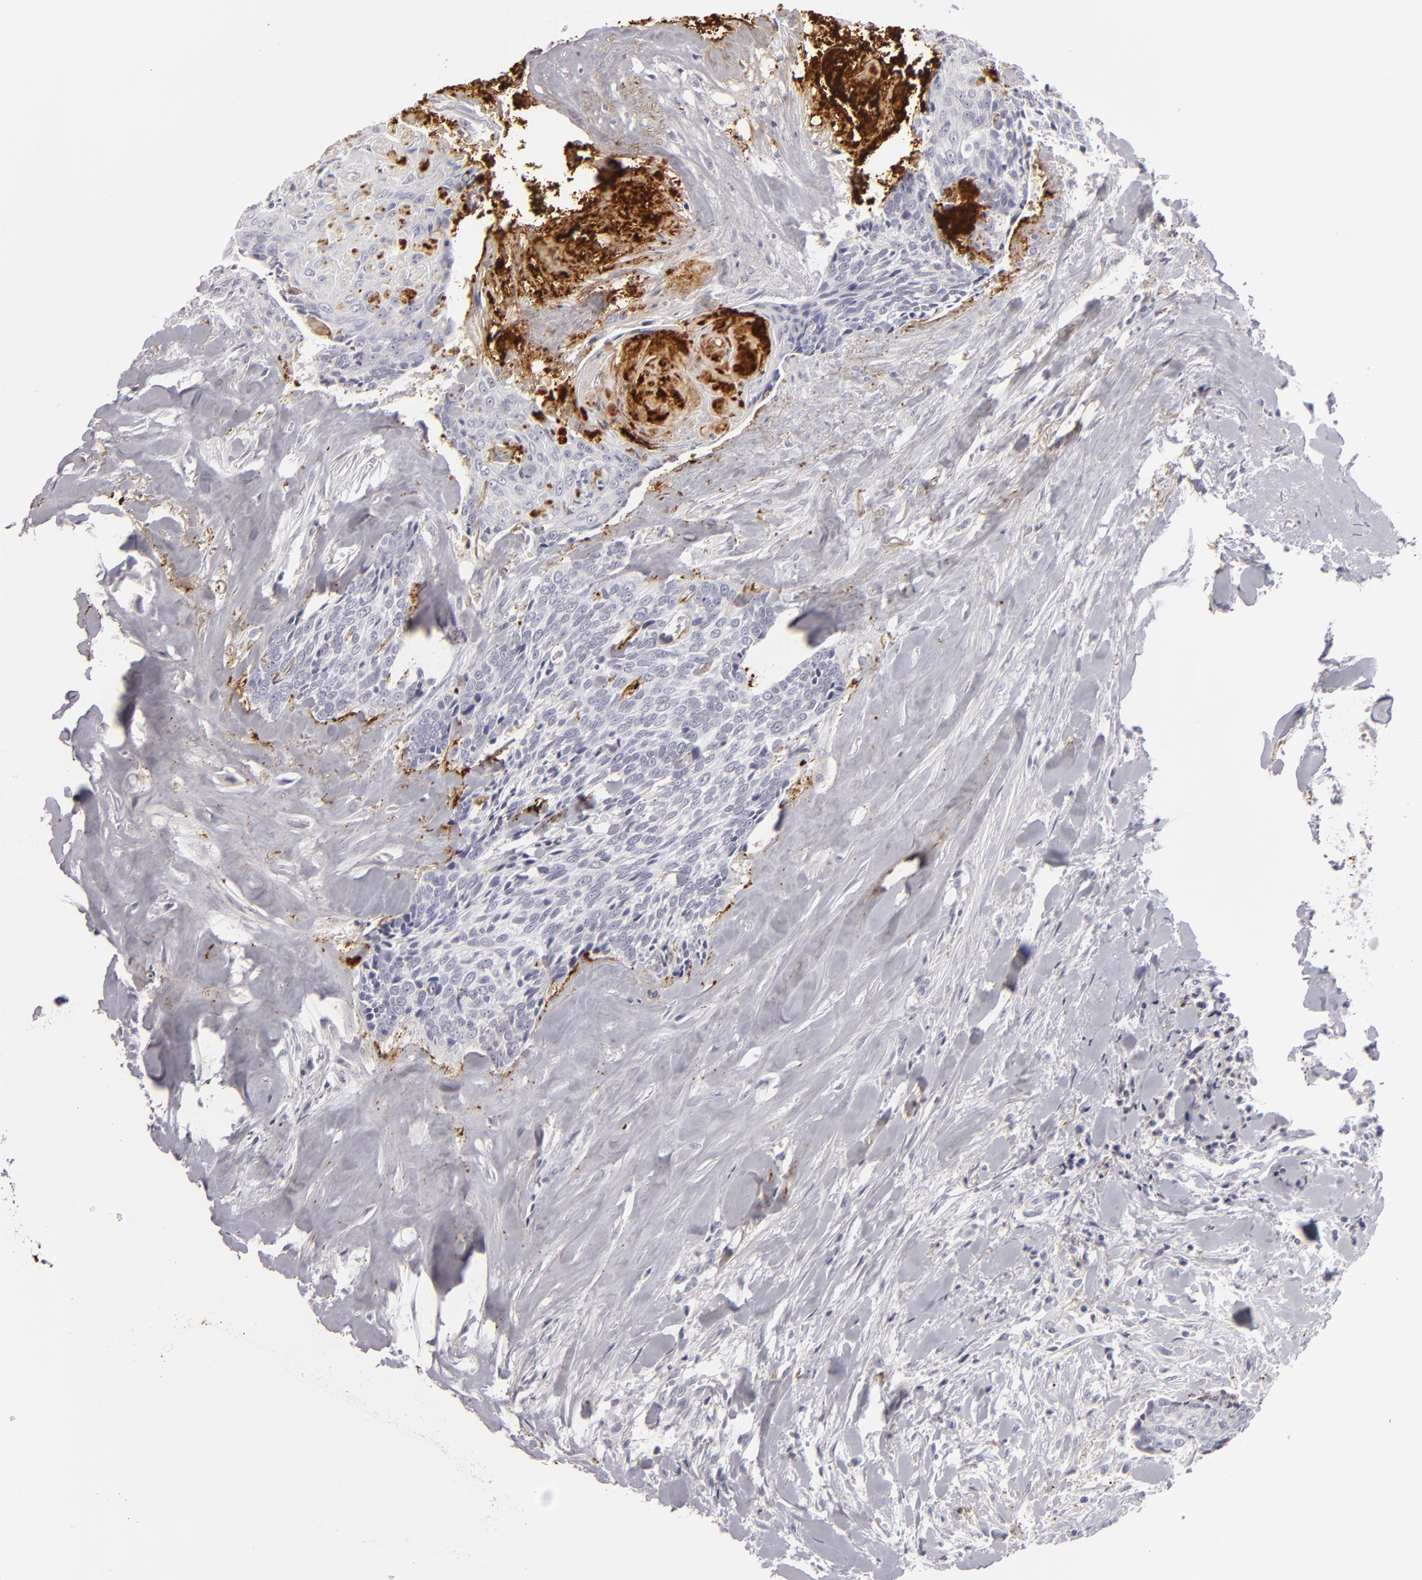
{"staining": {"intensity": "negative", "quantity": "none", "location": "none"}, "tissue": "head and neck cancer", "cell_type": "Tumor cells", "image_type": "cancer", "snomed": [{"axis": "morphology", "description": "Squamous cell carcinoma, NOS"}, {"axis": "topography", "description": "Salivary gland"}, {"axis": "topography", "description": "Head-Neck"}], "caption": "High power microscopy histopathology image of an IHC photomicrograph of squamous cell carcinoma (head and neck), revealing no significant expression in tumor cells. (Brightfield microscopy of DAB (3,3'-diaminobenzidine) immunohistochemistry (IHC) at high magnification).", "gene": "C9", "patient": {"sex": "male", "age": 70}}